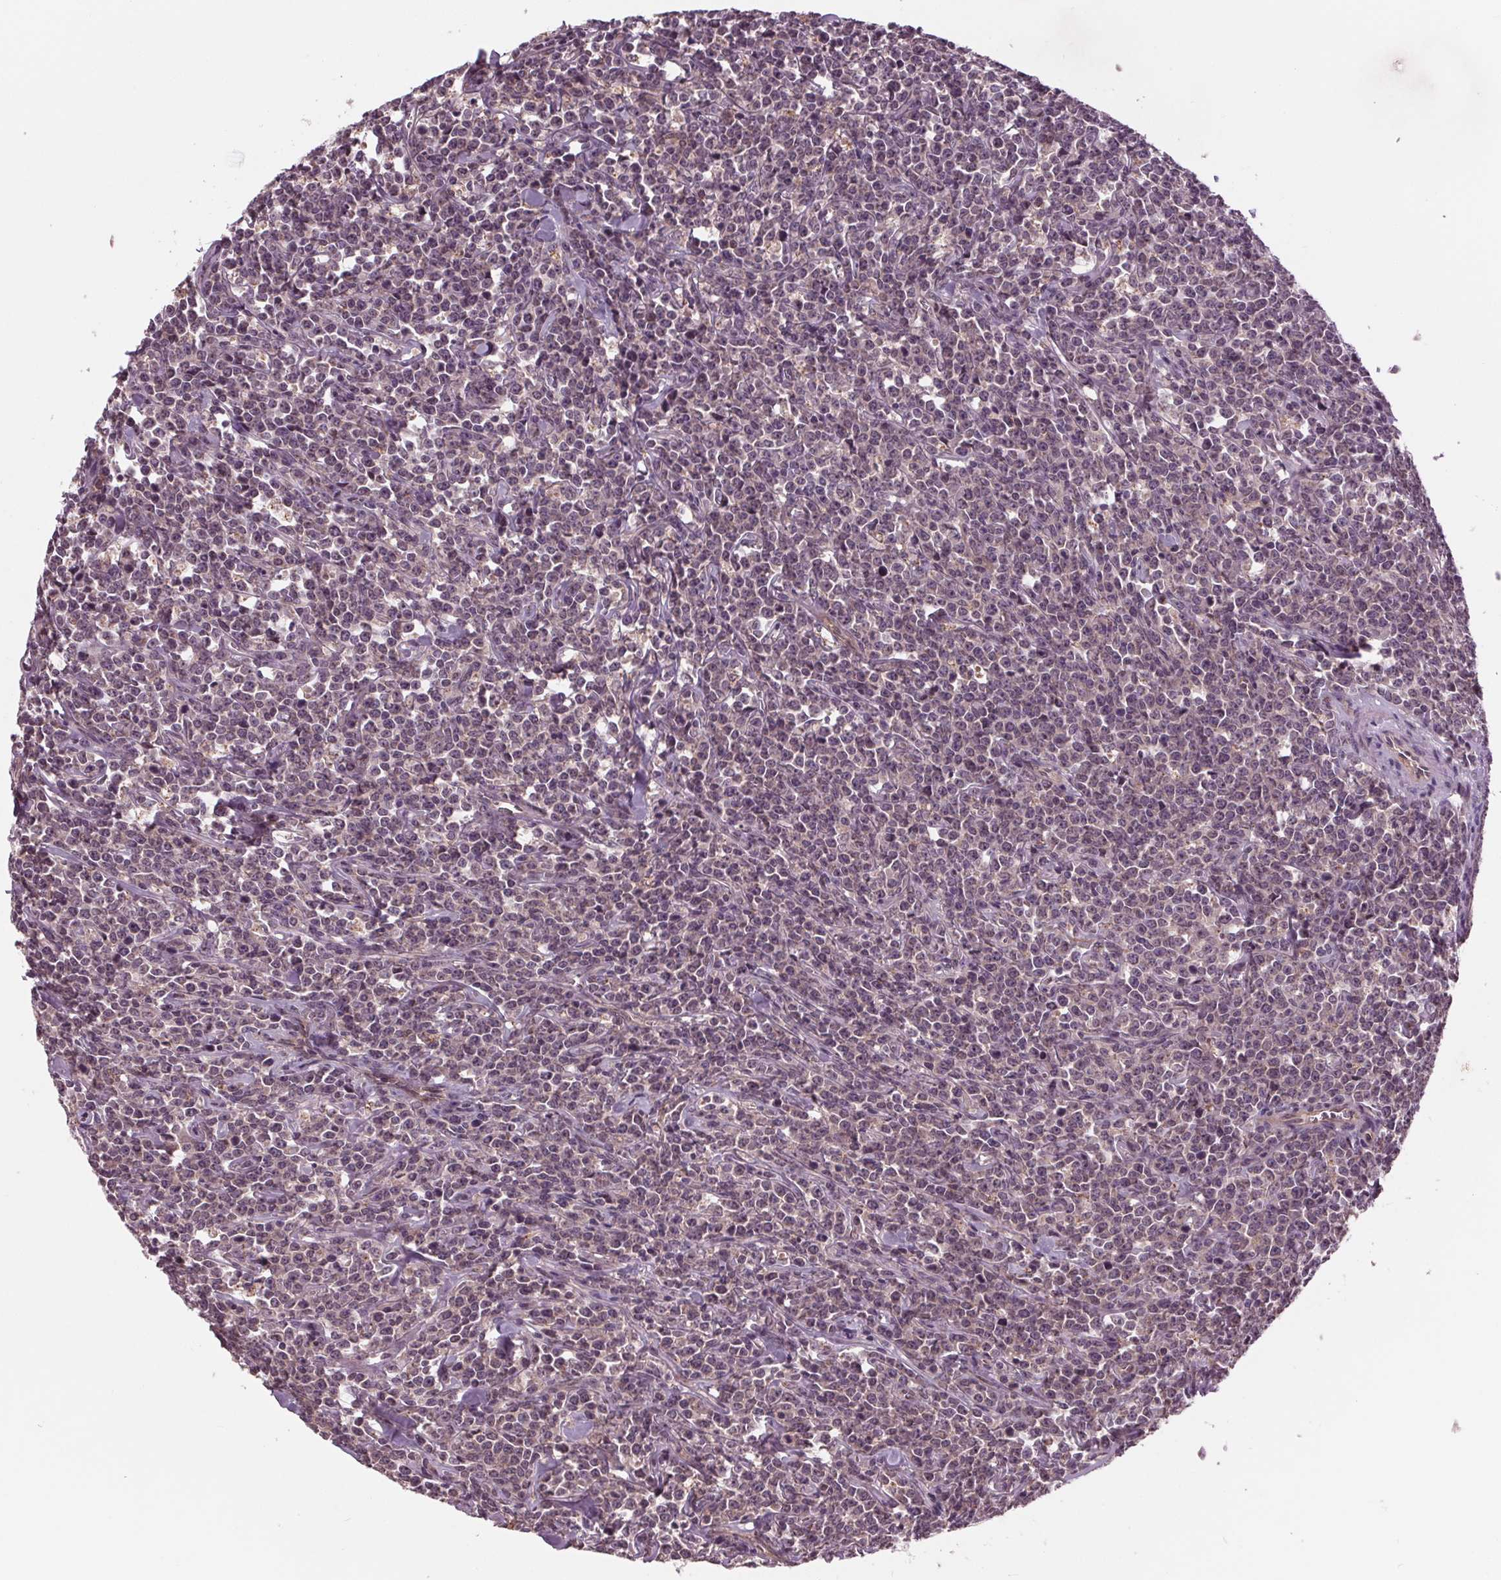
{"staining": {"intensity": "negative", "quantity": "none", "location": "none"}, "tissue": "lymphoma", "cell_type": "Tumor cells", "image_type": "cancer", "snomed": [{"axis": "morphology", "description": "Malignant lymphoma, non-Hodgkin's type, High grade"}, {"axis": "topography", "description": "Small intestine"}], "caption": "Malignant lymphoma, non-Hodgkin's type (high-grade) was stained to show a protein in brown. There is no significant positivity in tumor cells.", "gene": "MAPK8", "patient": {"sex": "female", "age": 56}}